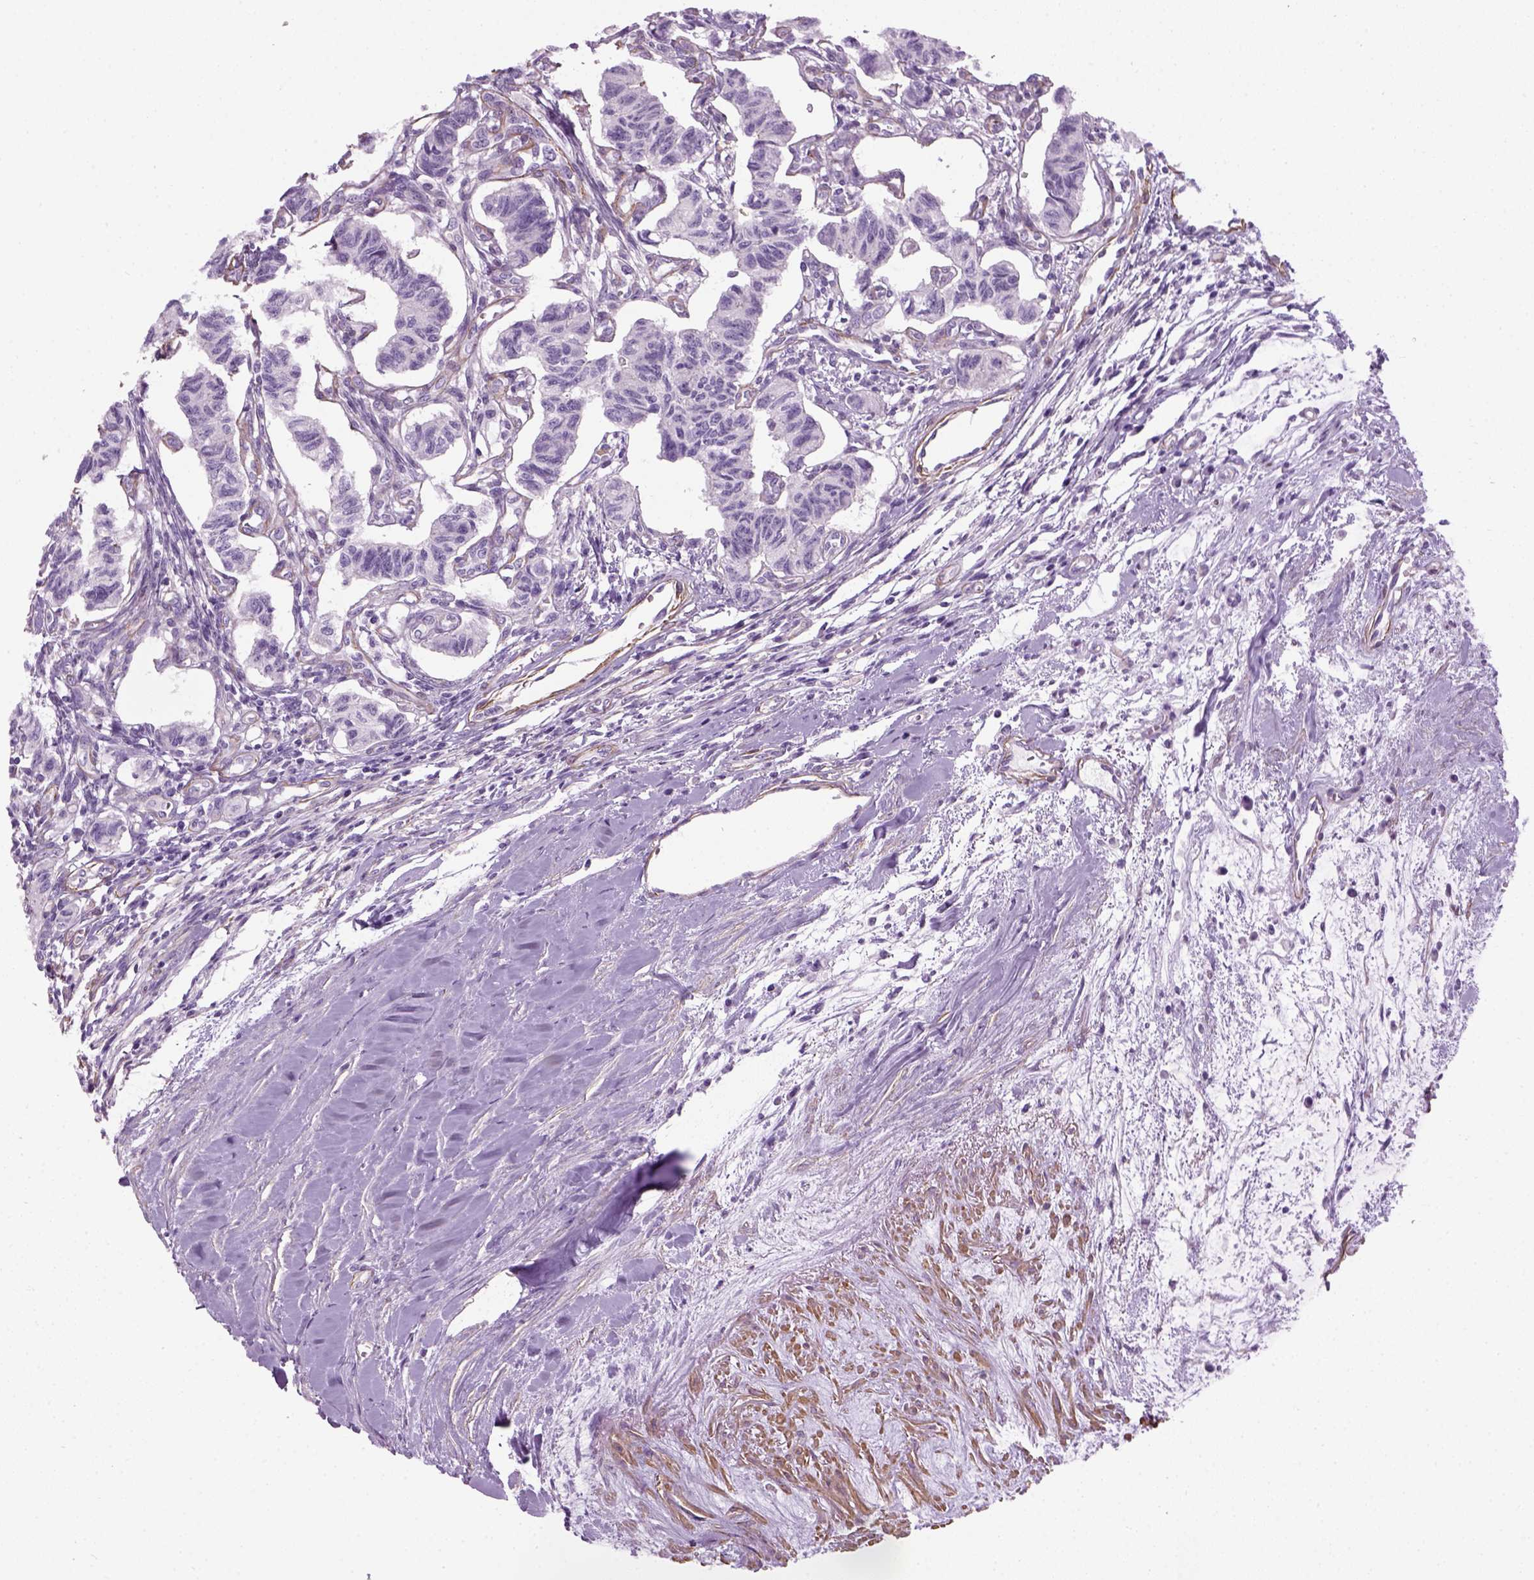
{"staining": {"intensity": "negative", "quantity": "none", "location": "none"}, "tissue": "carcinoid", "cell_type": "Tumor cells", "image_type": "cancer", "snomed": [{"axis": "morphology", "description": "Carcinoid, malignant, NOS"}, {"axis": "topography", "description": "Kidney"}], "caption": "The immunohistochemistry (IHC) image has no significant positivity in tumor cells of malignant carcinoid tissue. Nuclei are stained in blue.", "gene": "FAM161A", "patient": {"sex": "female", "age": 41}}